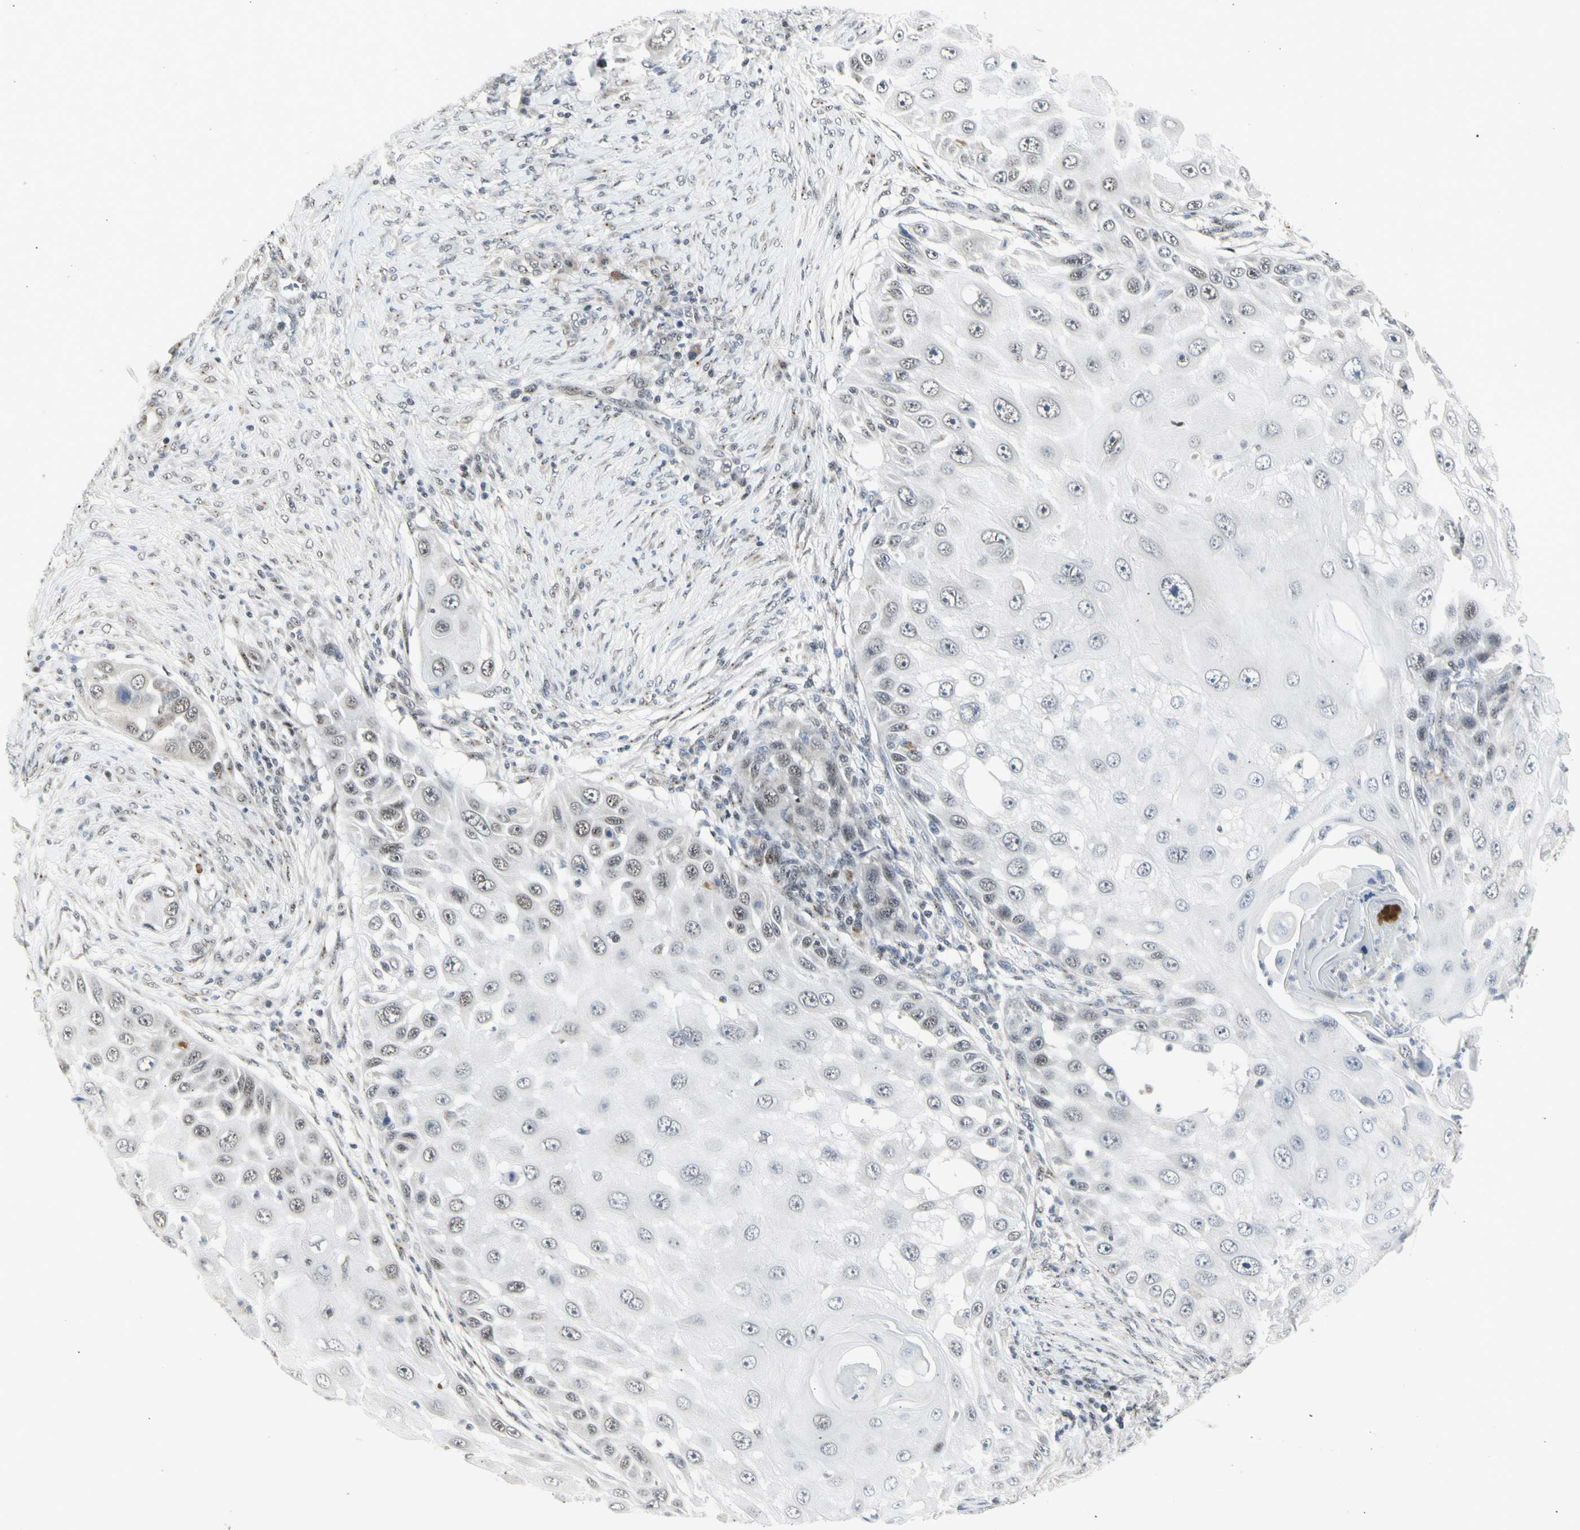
{"staining": {"intensity": "negative", "quantity": "none", "location": "none"}, "tissue": "skin cancer", "cell_type": "Tumor cells", "image_type": "cancer", "snomed": [{"axis": "morphology", "description": "Squamous cell carcinoma, NOS"}, {"axis": "topography", "description": "Skin"}], "caption": "This is an immunohistochemistry histopathology image of human skin cancer (squamous cell carcinoma). There is no expression in tumor cells.", "gene": "DHRS7B", "patient": {"sex": "female", "age": 44}}